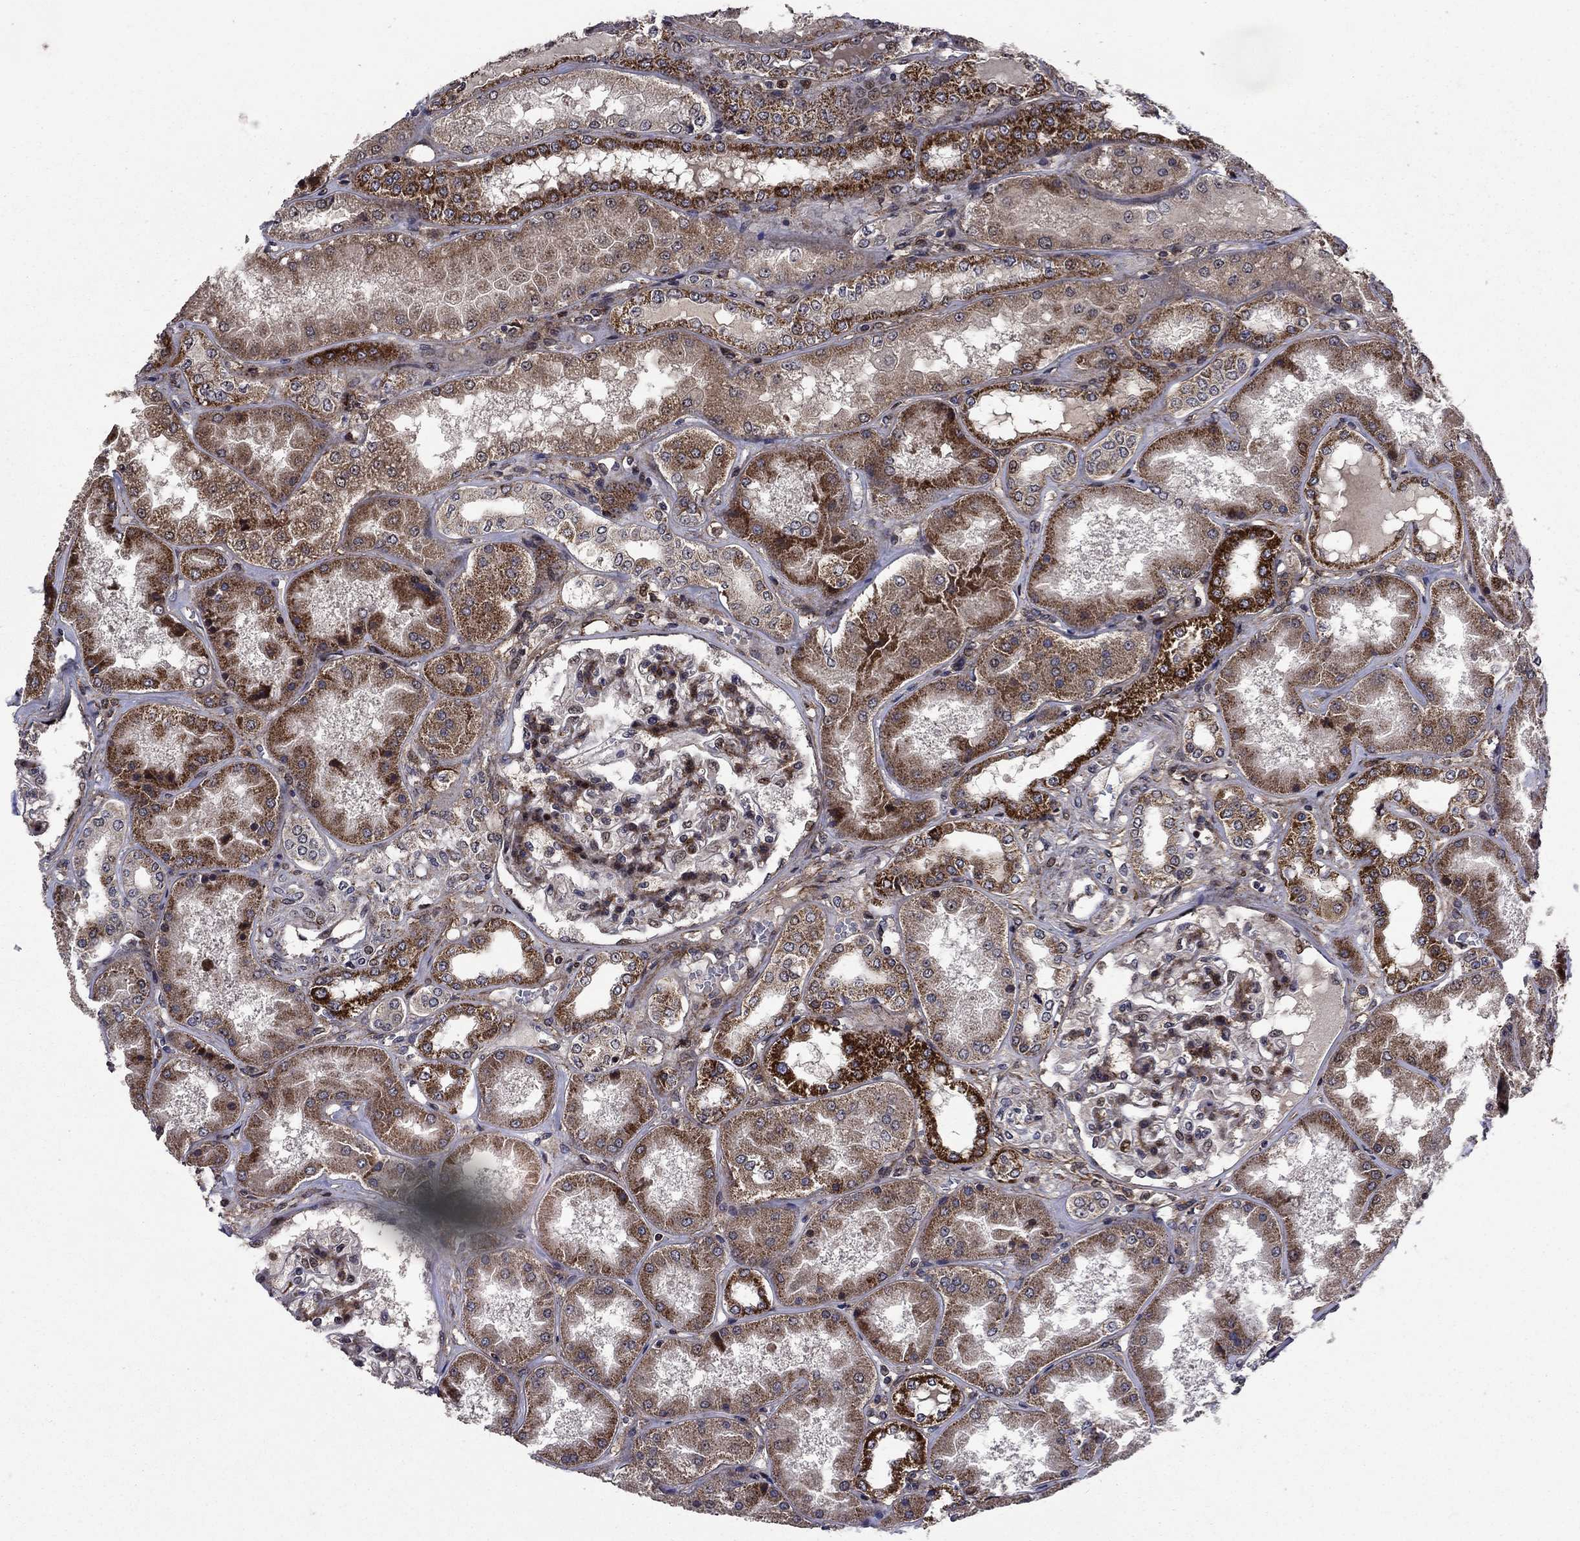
{"staining": {"intensity": "strong", "quantity": "<25%", "location": "cytoplasmic/membranous"}, "tissue": "kidney", "cell_type": "Cells in glomeruli", "image_type": "normal", "snomed": [{"axis": "morphology", "description": "Normal tissue, NOS"}, {"axis": "topography", "description": "Kidney"}], "caption": "There is medium levels of strong cytoplasmic/membranous positivity in cells in glomeruli of normal kidney, as demonstrated by immunohistochemical staining (brown color).", "gene": "AGTPBP1", "patient": {"sex": "female", "age": 56}}